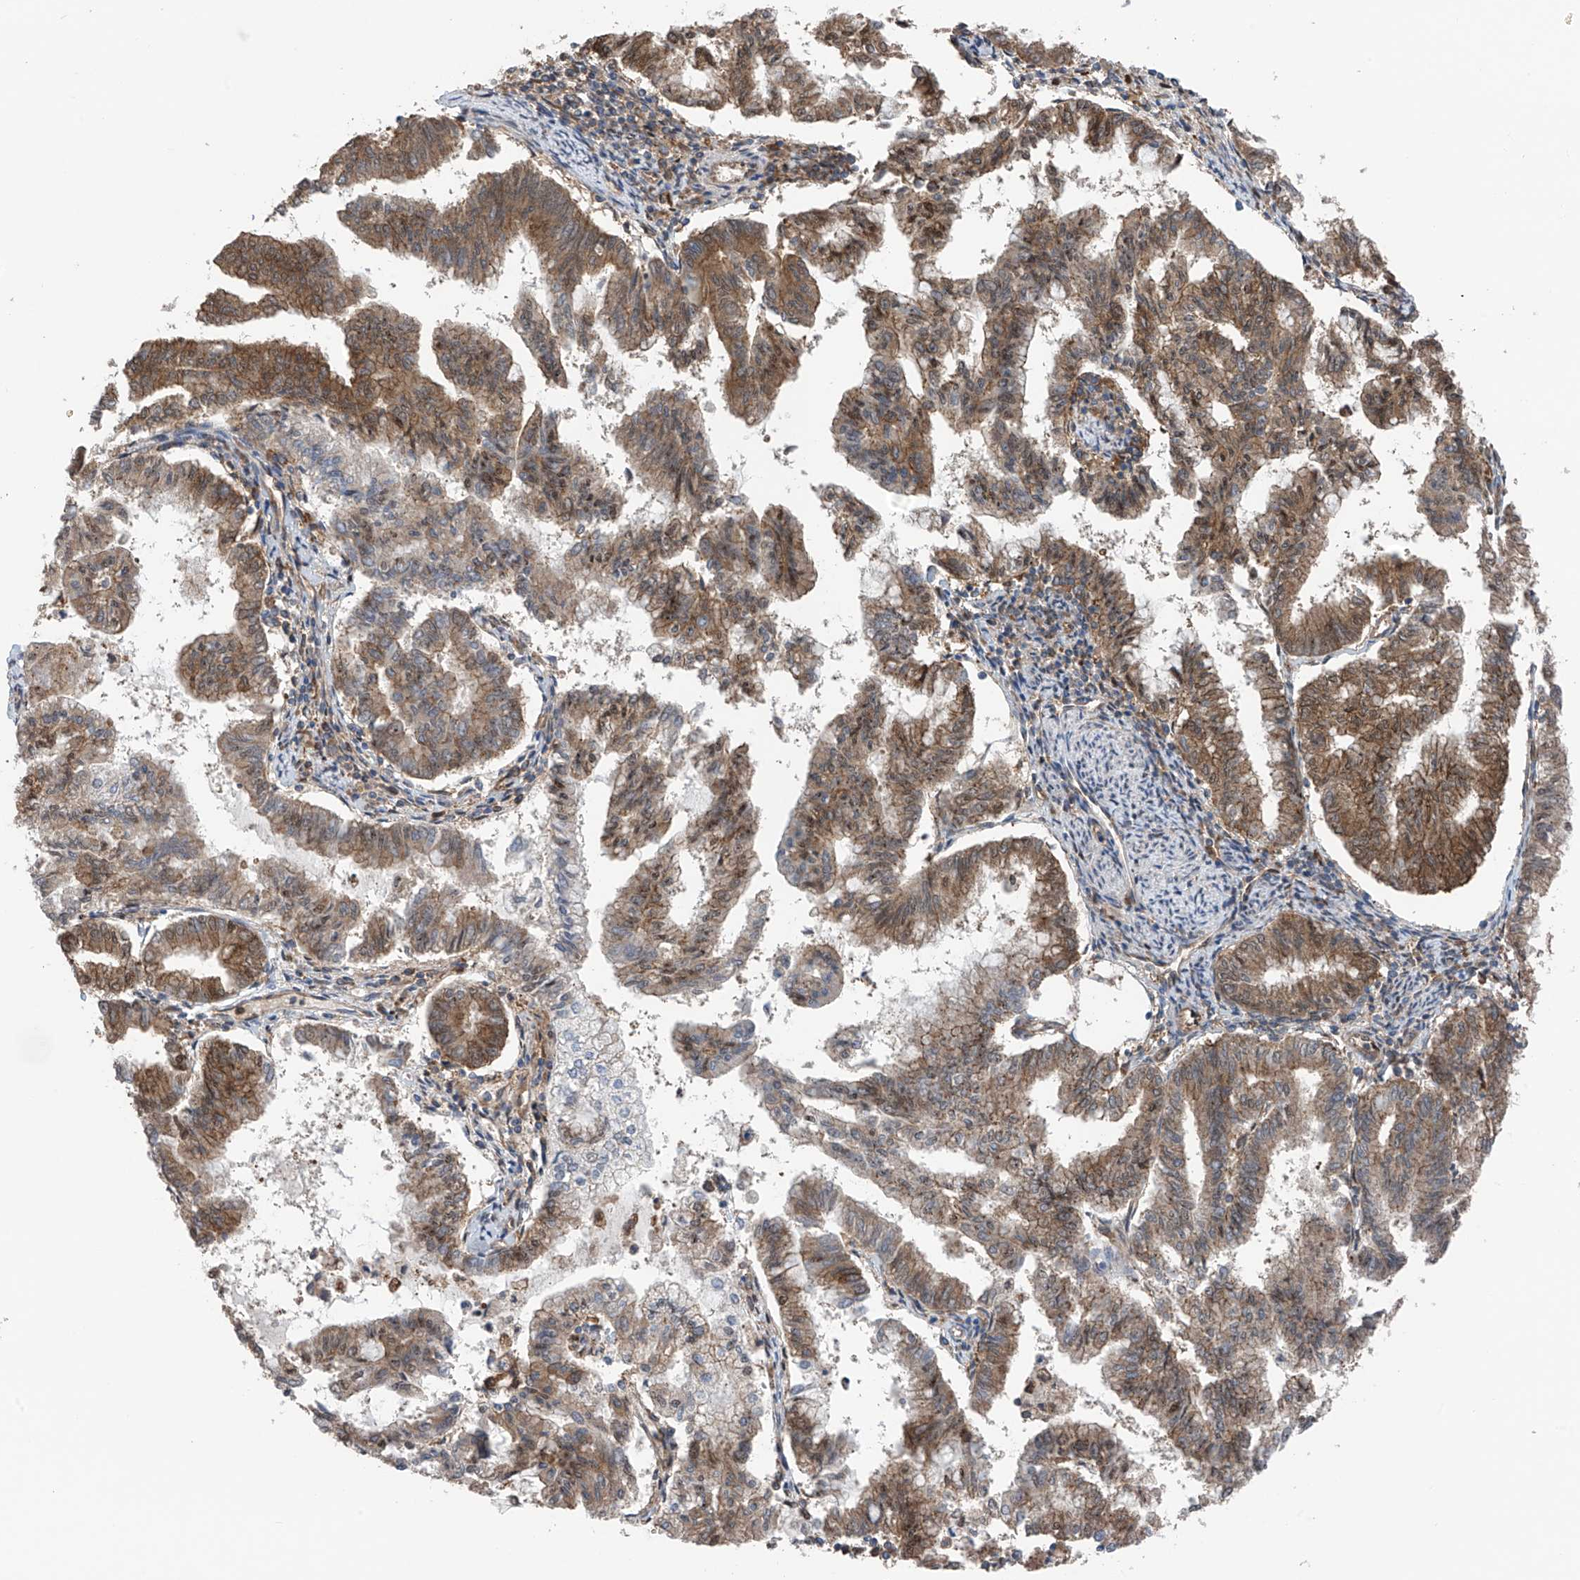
{"staining": {"intensity": "moderate", "quantity": ">75%", "location": "cytoplasmic/membranous"}, "tissue": "endometrial cancer", "cell_type": "Tumor cells", "image_type": "cancer", "snomed": [{"axis": "morphology", "description": "Adenocarcinoma, NOS"}, {"axis": "topography", "description": "Endometrium"}], "caption": "Tumor cells exhibit medium levels of moderate cytoplasmic/membranous staining in approximately >75% of cells in human endometrial cancer (adenocarcinoma).", "gene": "CHPF", "patient": {"sex": "female", "age": 79}}